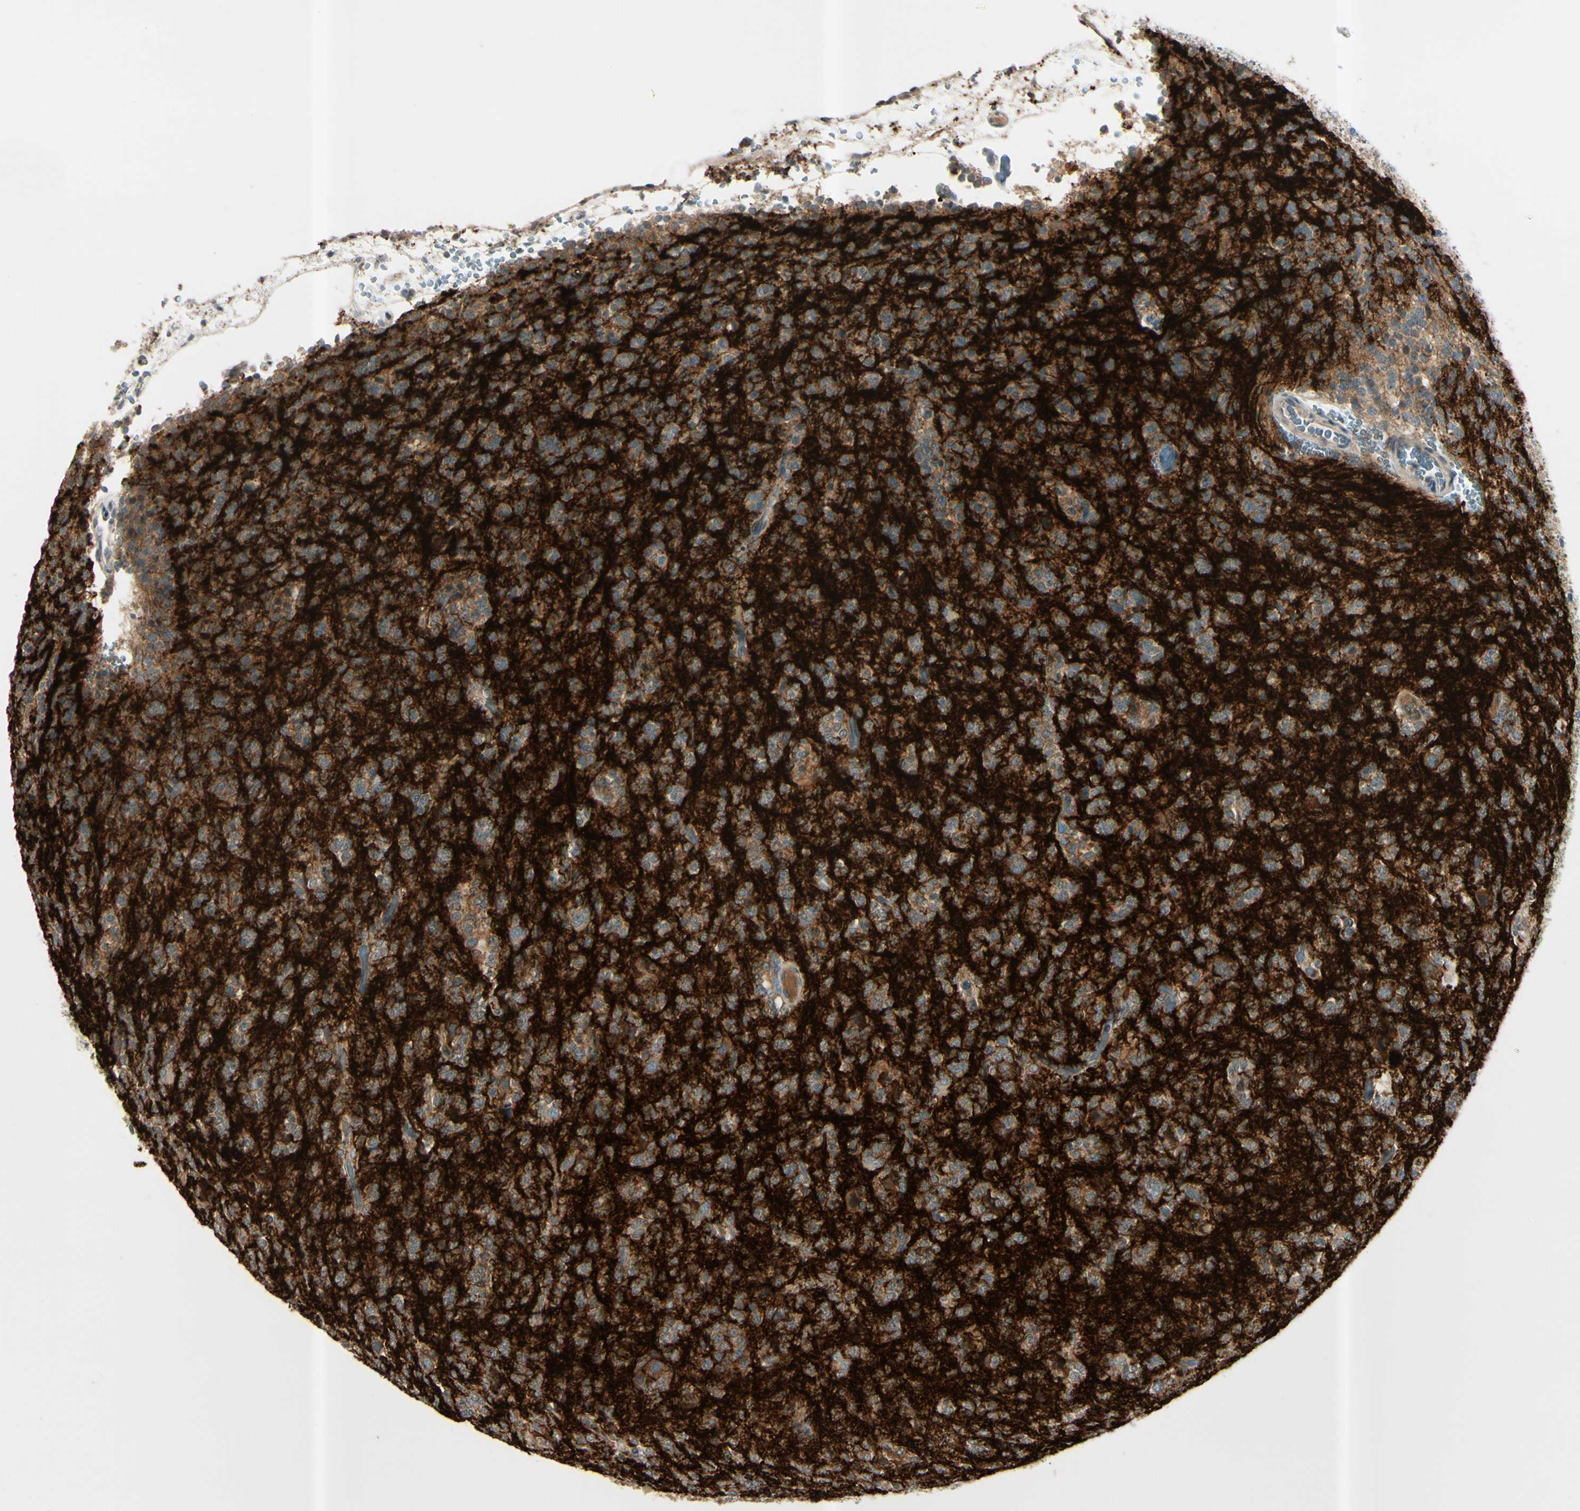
{"staining": {"intensity": "moderate", "quantity": ">75%", "location": "cytoplasmic/membranous"}, "tissue": "glioma", "cell_type": "Tumor cells", "image_type": "cancer", "snomed": [{"axis": "morphology", "description": "Glioma, malignant, Low grade"}, {"axis": "topography", "description": "Brain"}], "caption": "Protein expression analysis of human glioma reveals moderate cytoplasmic/membranous staining in about >75% of tumor cells.", "gene": "ICAM5", "patient": {"sex": "male", "age": 38}}